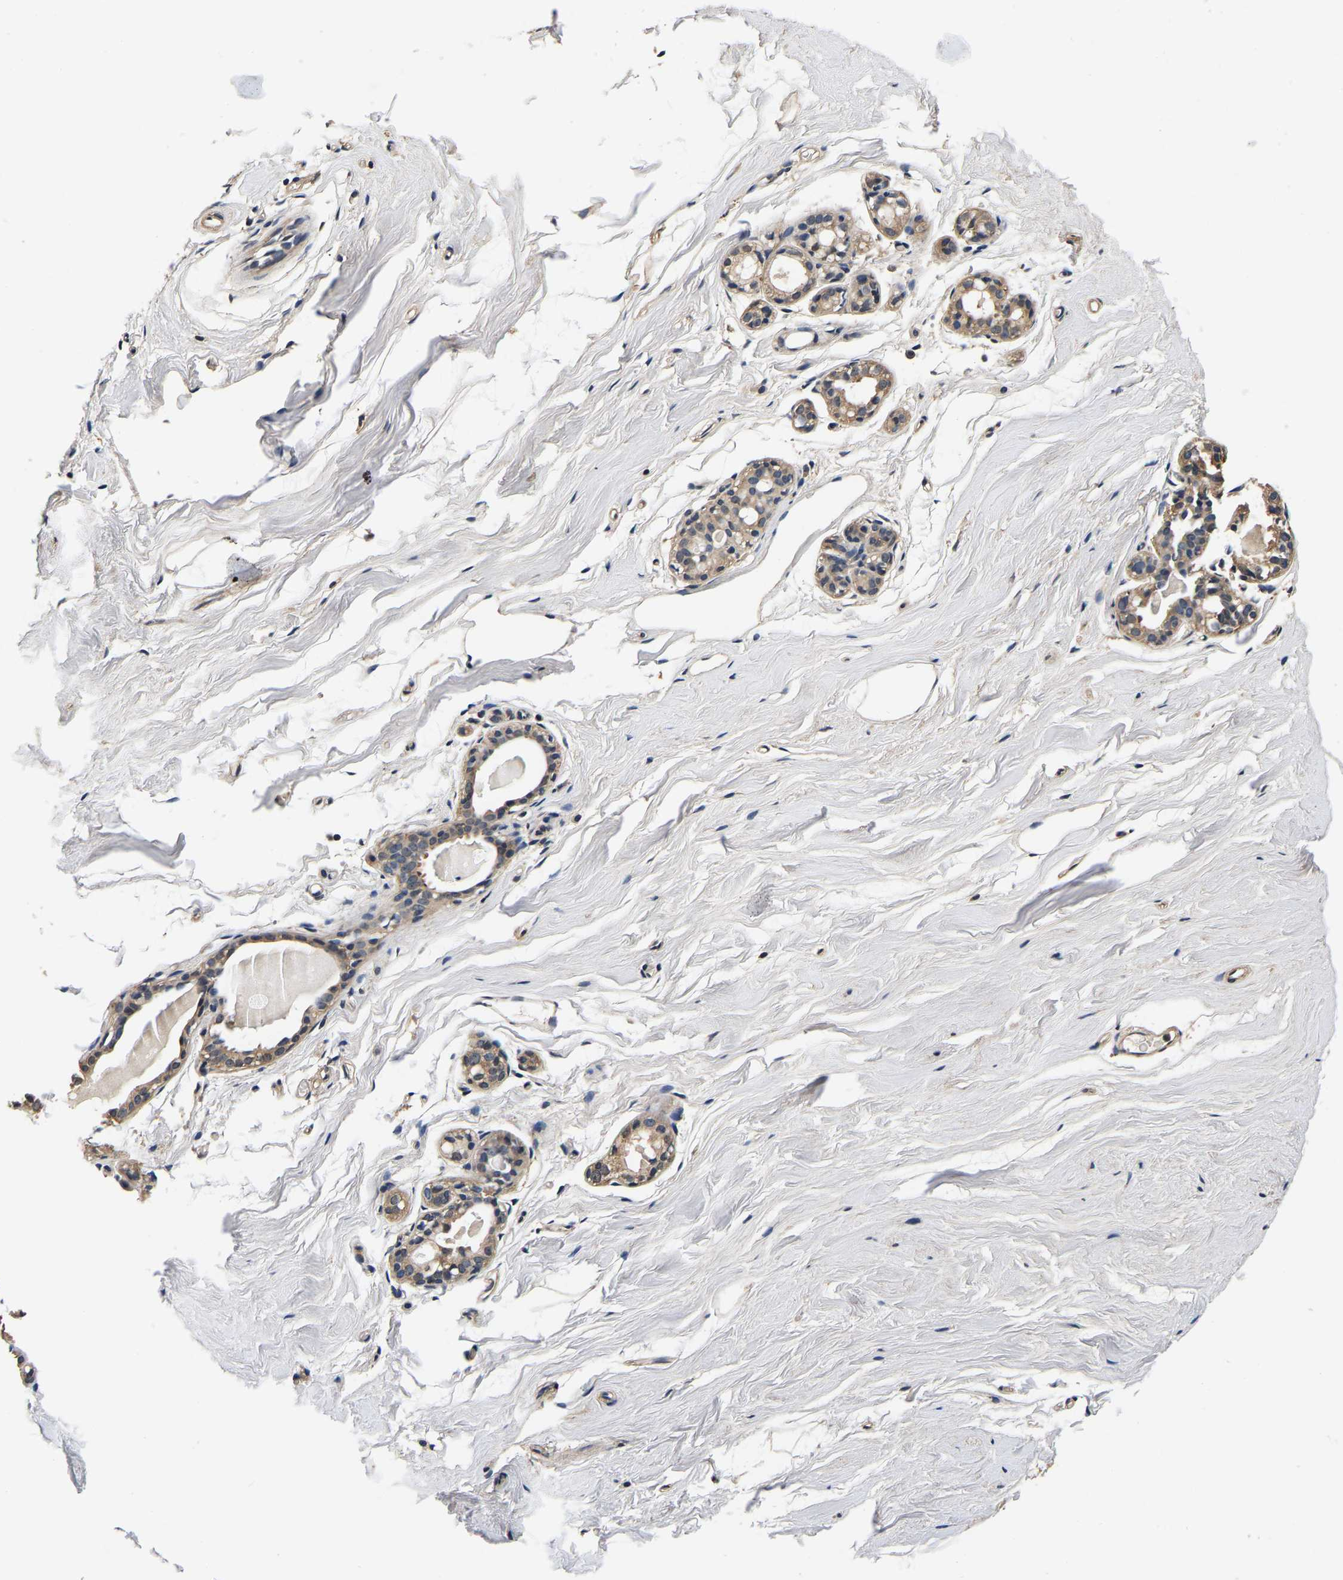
{"staining": {"intensity": "negative", "quantity": "none", "location": "none"}, "tissue": "breast", "cell_type": "Adipocytes", "image_type": "normal", "snomed": [{"axis": "morphology", "description": "Normal tissue, NOS"}, {"axis": "topography", "description": "Breast"}], "caption": "There is no significant staining in adipocytes of breast. (DAB IHC with hematoxylin counter stain).", "gene": "RUVBL1", "patient": {"sex": "female", "age": 62}}